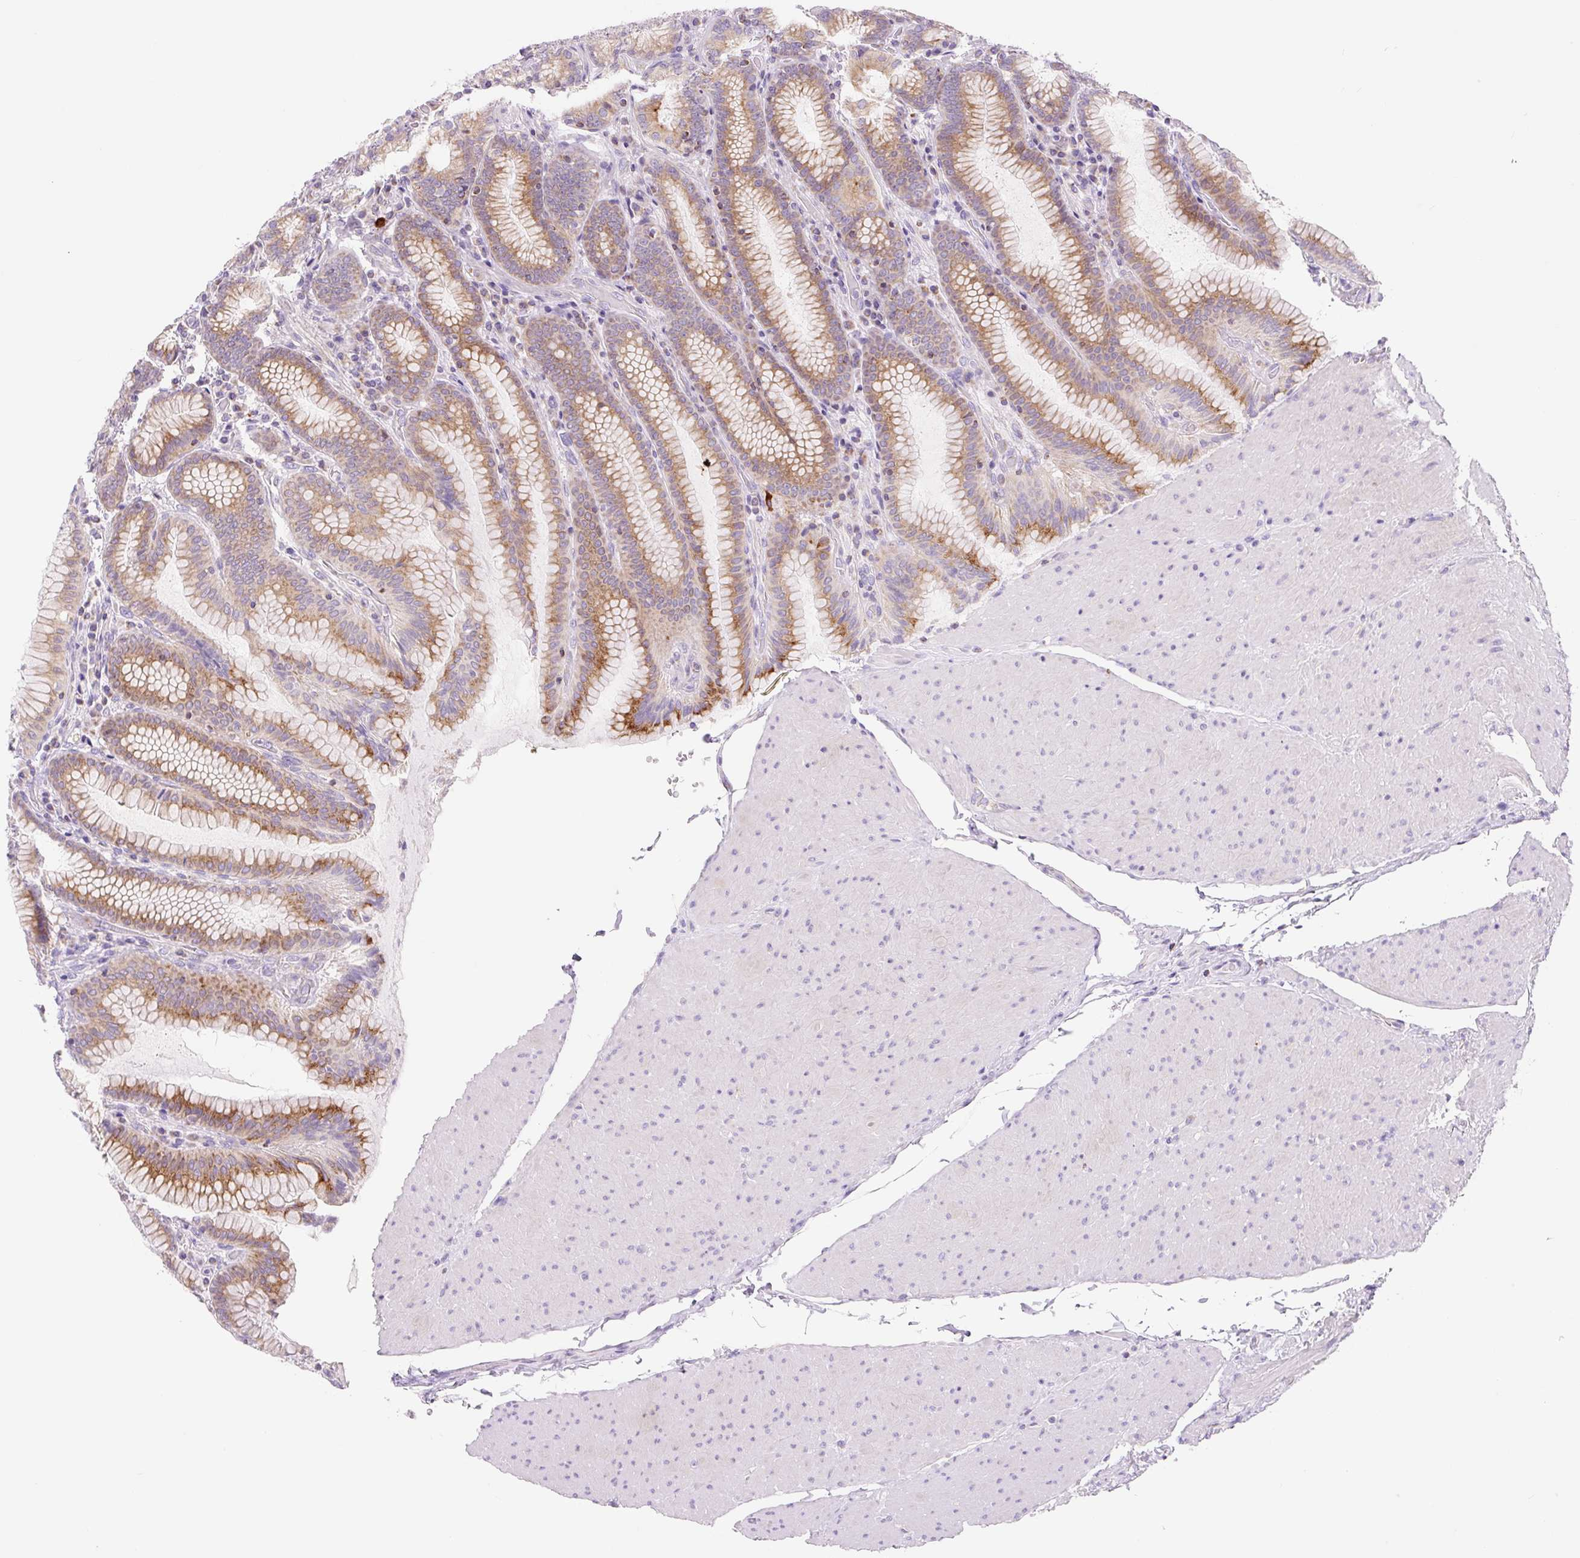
{"staining": {"intensity": "moderate", "quantity": ">75%", "location": "cytoplasmic/membranous"}, "tissue": "stomach", "cell_type": "Glandular cells", "image_type": "normal", "snomed": [{"axis": "morphology", "description": "Normal tissue, NOS"}, {"axis": "topography", "description": "Stomach, upper"}, {"axis": "topography", "description": "Stomach, lower"}], "caption": "Brown immunohistochemical staining in unremarkable human stomach demonstrates moderate cytoplasmic/membranous positivity in about >75% of glandular cells. (Stains: DAB in brown, nuclei in blue, Microscopy: brightfield microscopy at high magnification).", "gene": "FOCAD", "patient": {"sex": "female", "age": 76}}